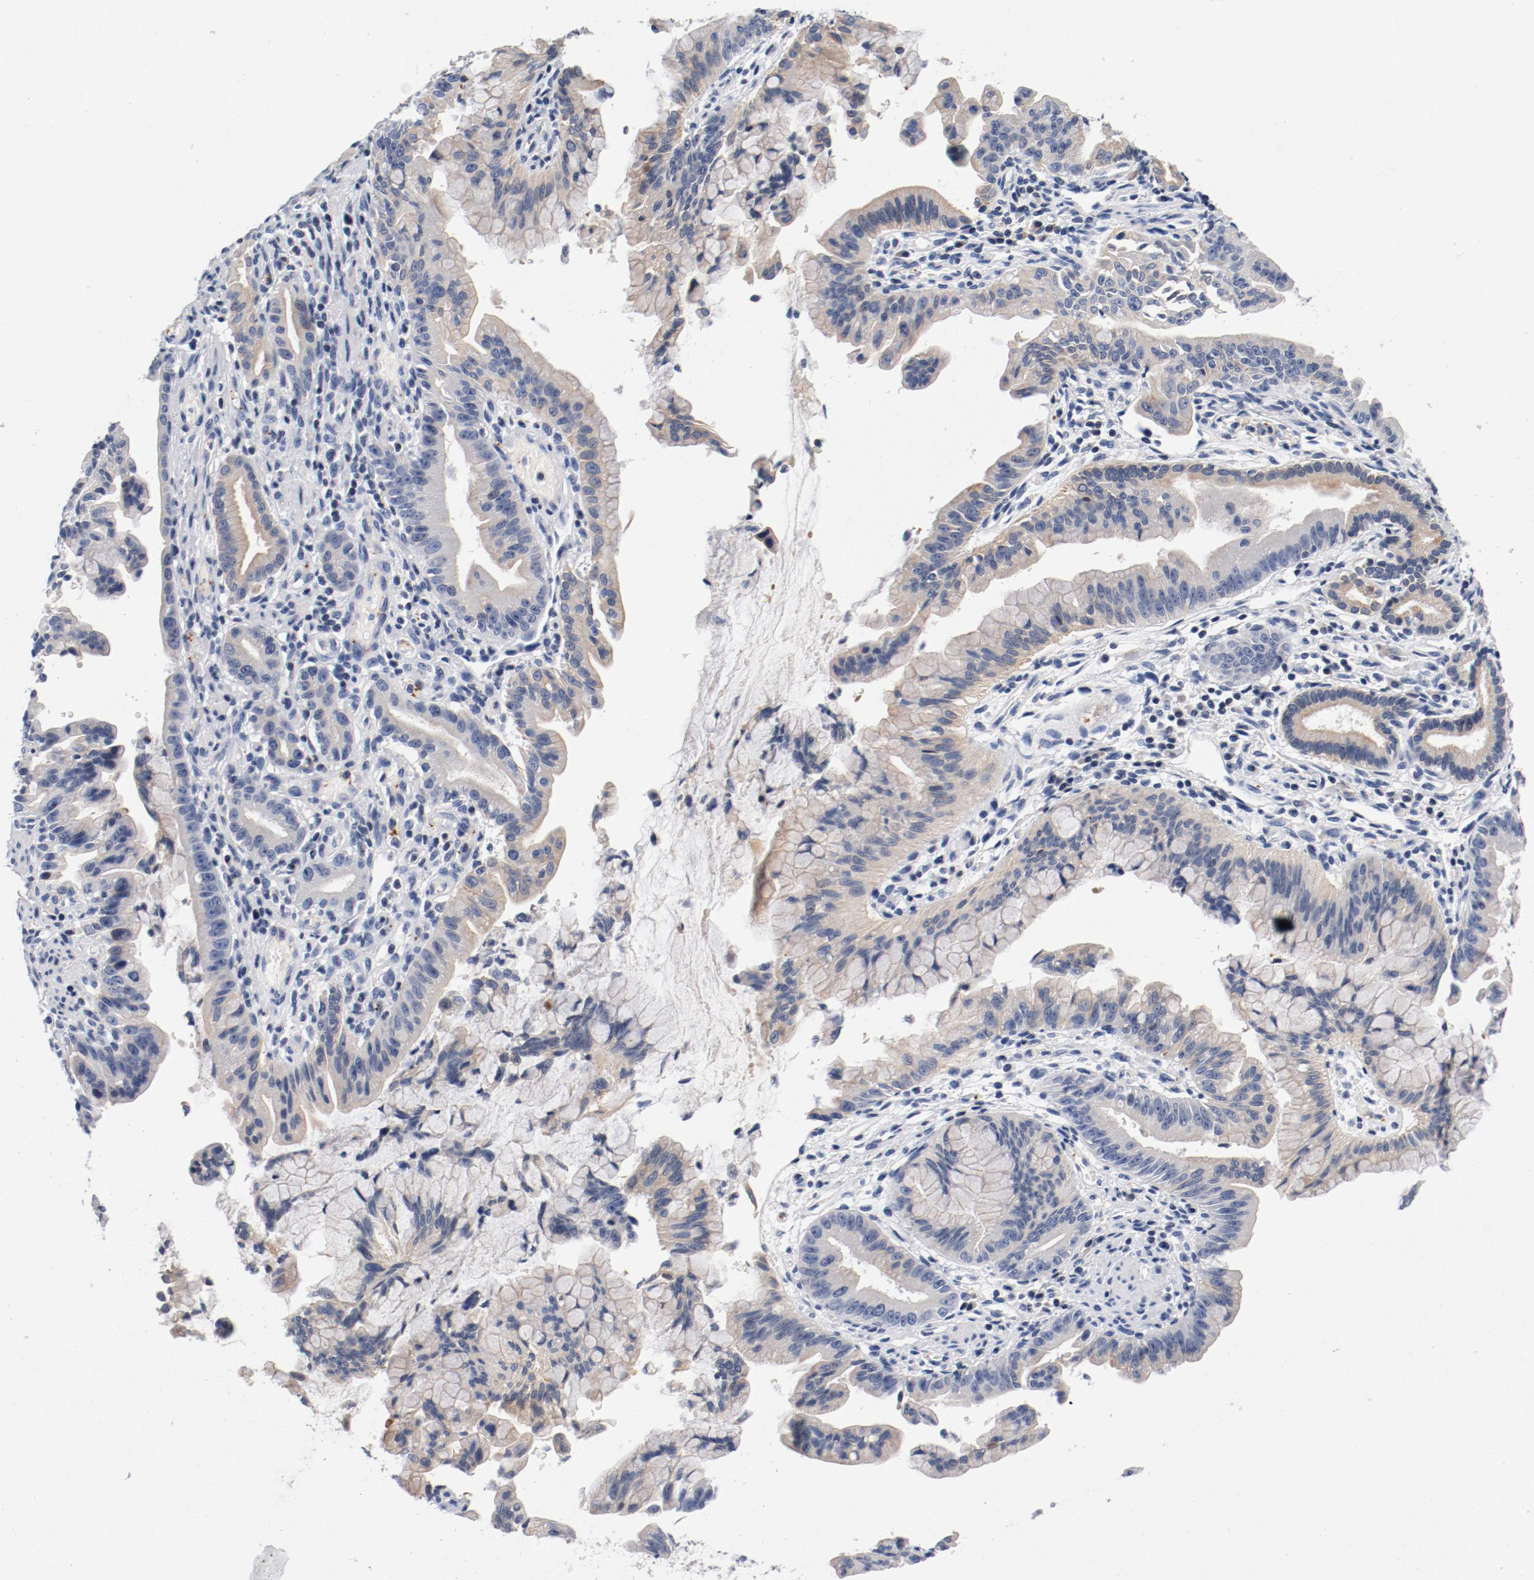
{"staining": {"intensity": "weak", "quantity": ">75%", "location": "cytoplasmic/membranous"}, "tissue": "pancreatic cancer", "cell_type": "Tumor cells", "image_type": "cancer", "snomed": [{"axis": "morphology", "description": "Adenocarcinoma, NOS"}, {"axis": "topography", "description": "Pancreas"}], "caption": "High-power microscopy captured an immunohistochemistry histopathology image of pancreatic cancer, revealing weak cytoplasmic/membranous expression in approximately >75% of tumor cells. (Stains: DAB (3,3'-diaminobenzidine) in brown, nuclei in blue, Microscopy: brightfield microscopy at high magnification).", "gene": "PIM1", "patient": {"sex": "male", "age": 59}}